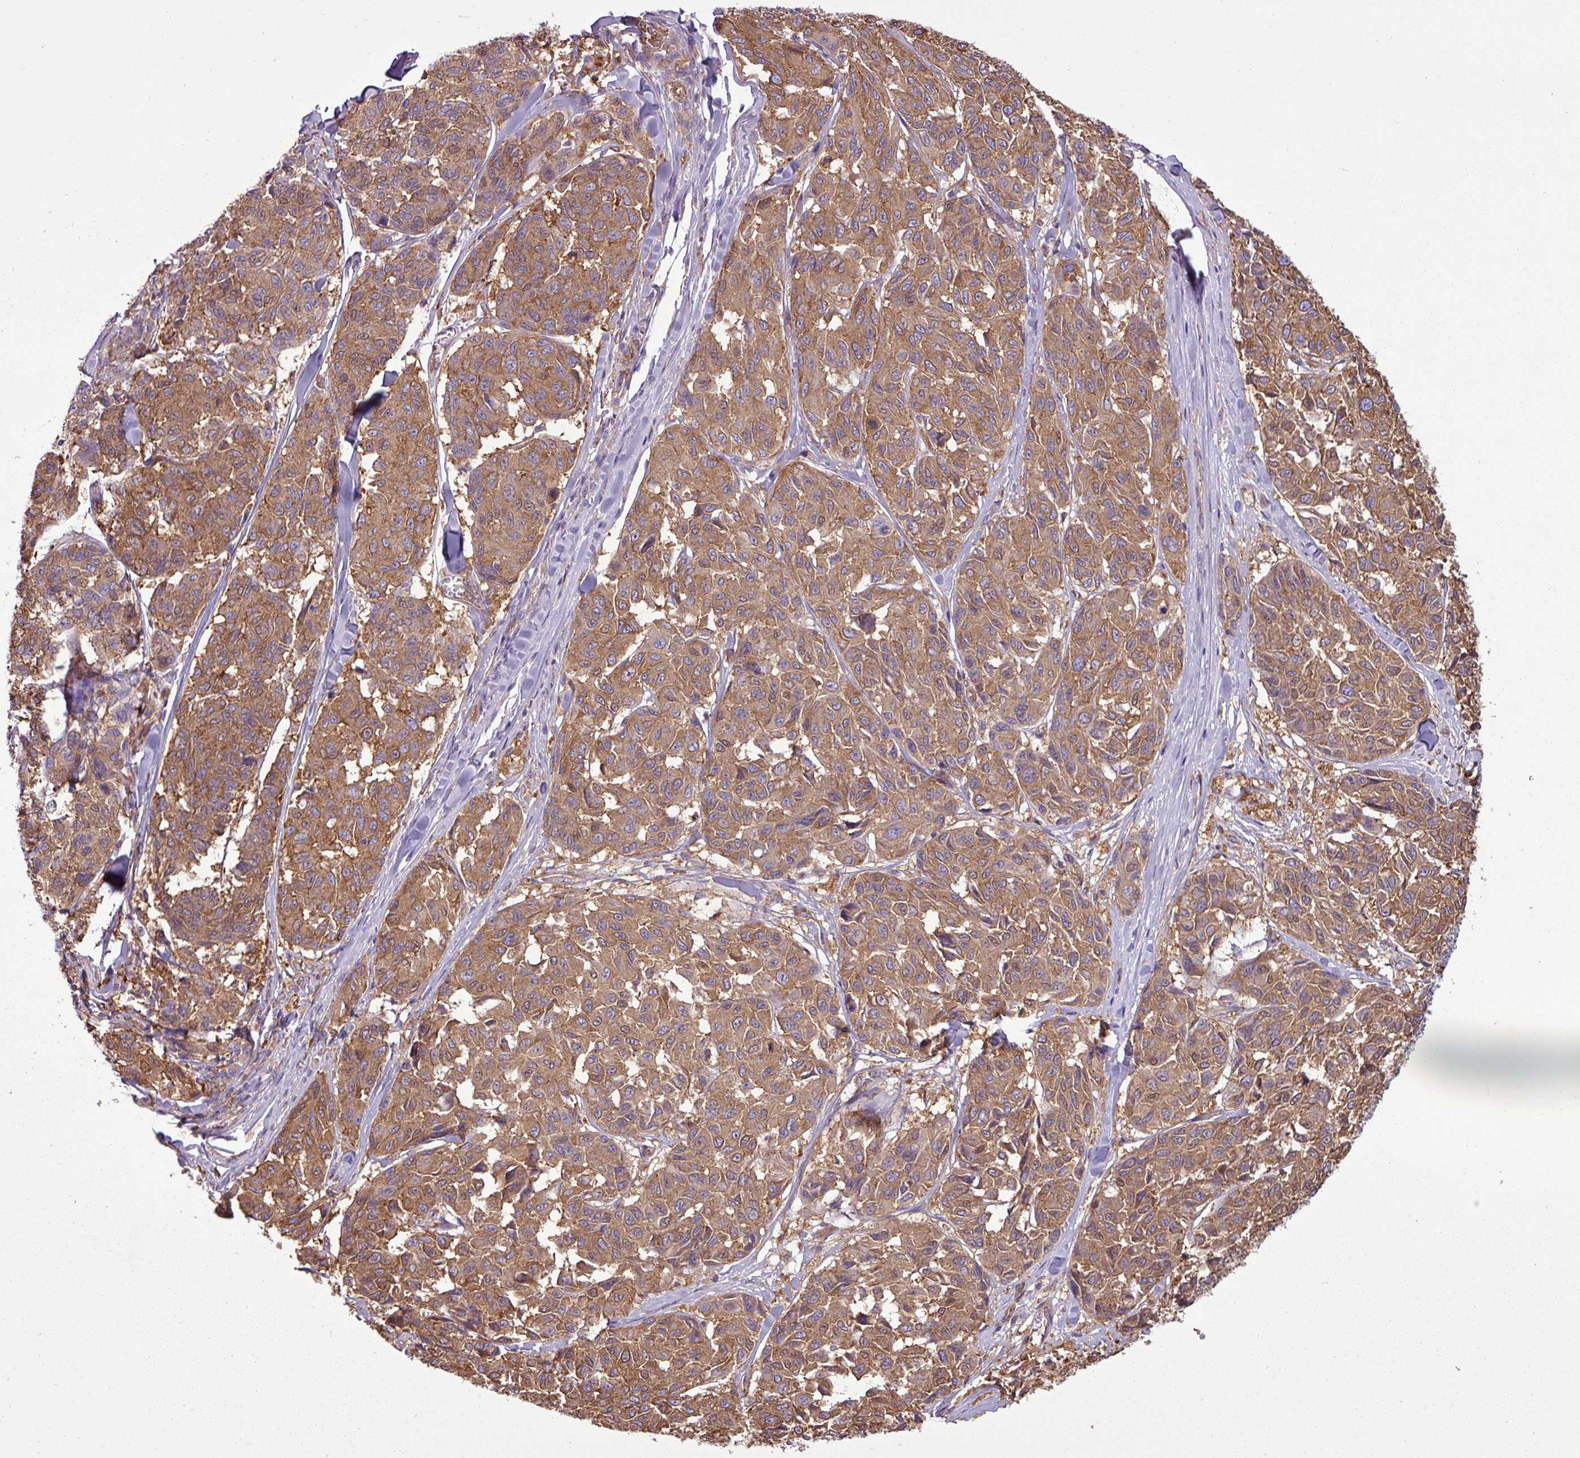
{"staining": {"intensity": "moderate", "quantity": ">75%", "location": "cytoplasmic/membranous"}, "tissue": "melanoma", "cell_type": "Tumor cells", "image_type": "cancer", "snomed": [{"axis": "morphology", "description": "Malignant melanoma, NOS"}, {"axis": "topography", "description": "Skin"}], "caption": "Protein expression analysis of malignant melanoma shows moderate cytoplasmic/membranous positivity in about >75% of tumor cells.", "gene": "PACSIN2", "patient": {"sex": "female", "age": 66}}